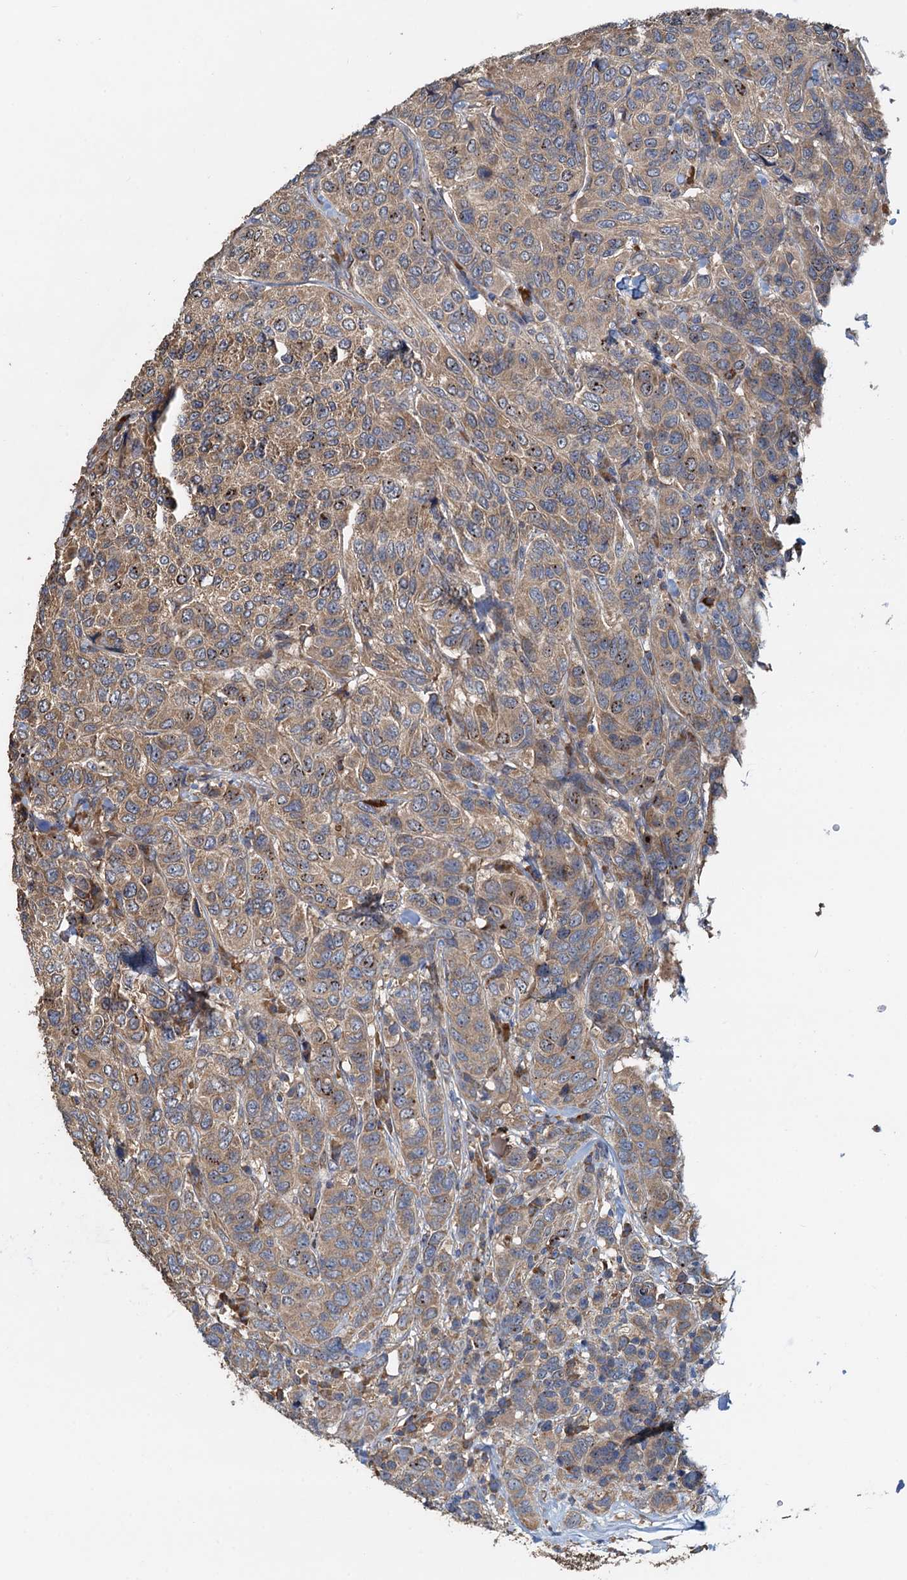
{"staining": {"intensity": "weak", "quantity": ">75%", "location": "cytoplasmic/membranous"}, "tissue": "breast cancer", "cell_type": "Tumor cells", "image_type": "cancer", "snomed": [{"axis": "morphology", "description": "Duct carcinoma"}, {"axis": "topography", "description": "Breast"}], "caption": "Protein expression analysis of invasive ductal carcinoma (breast) exhibits weak cytoplasmic/membranous staining in about >75% of tumor cells.", "gene": "HYI", "patient": {"sex": "female", "age": 55}}